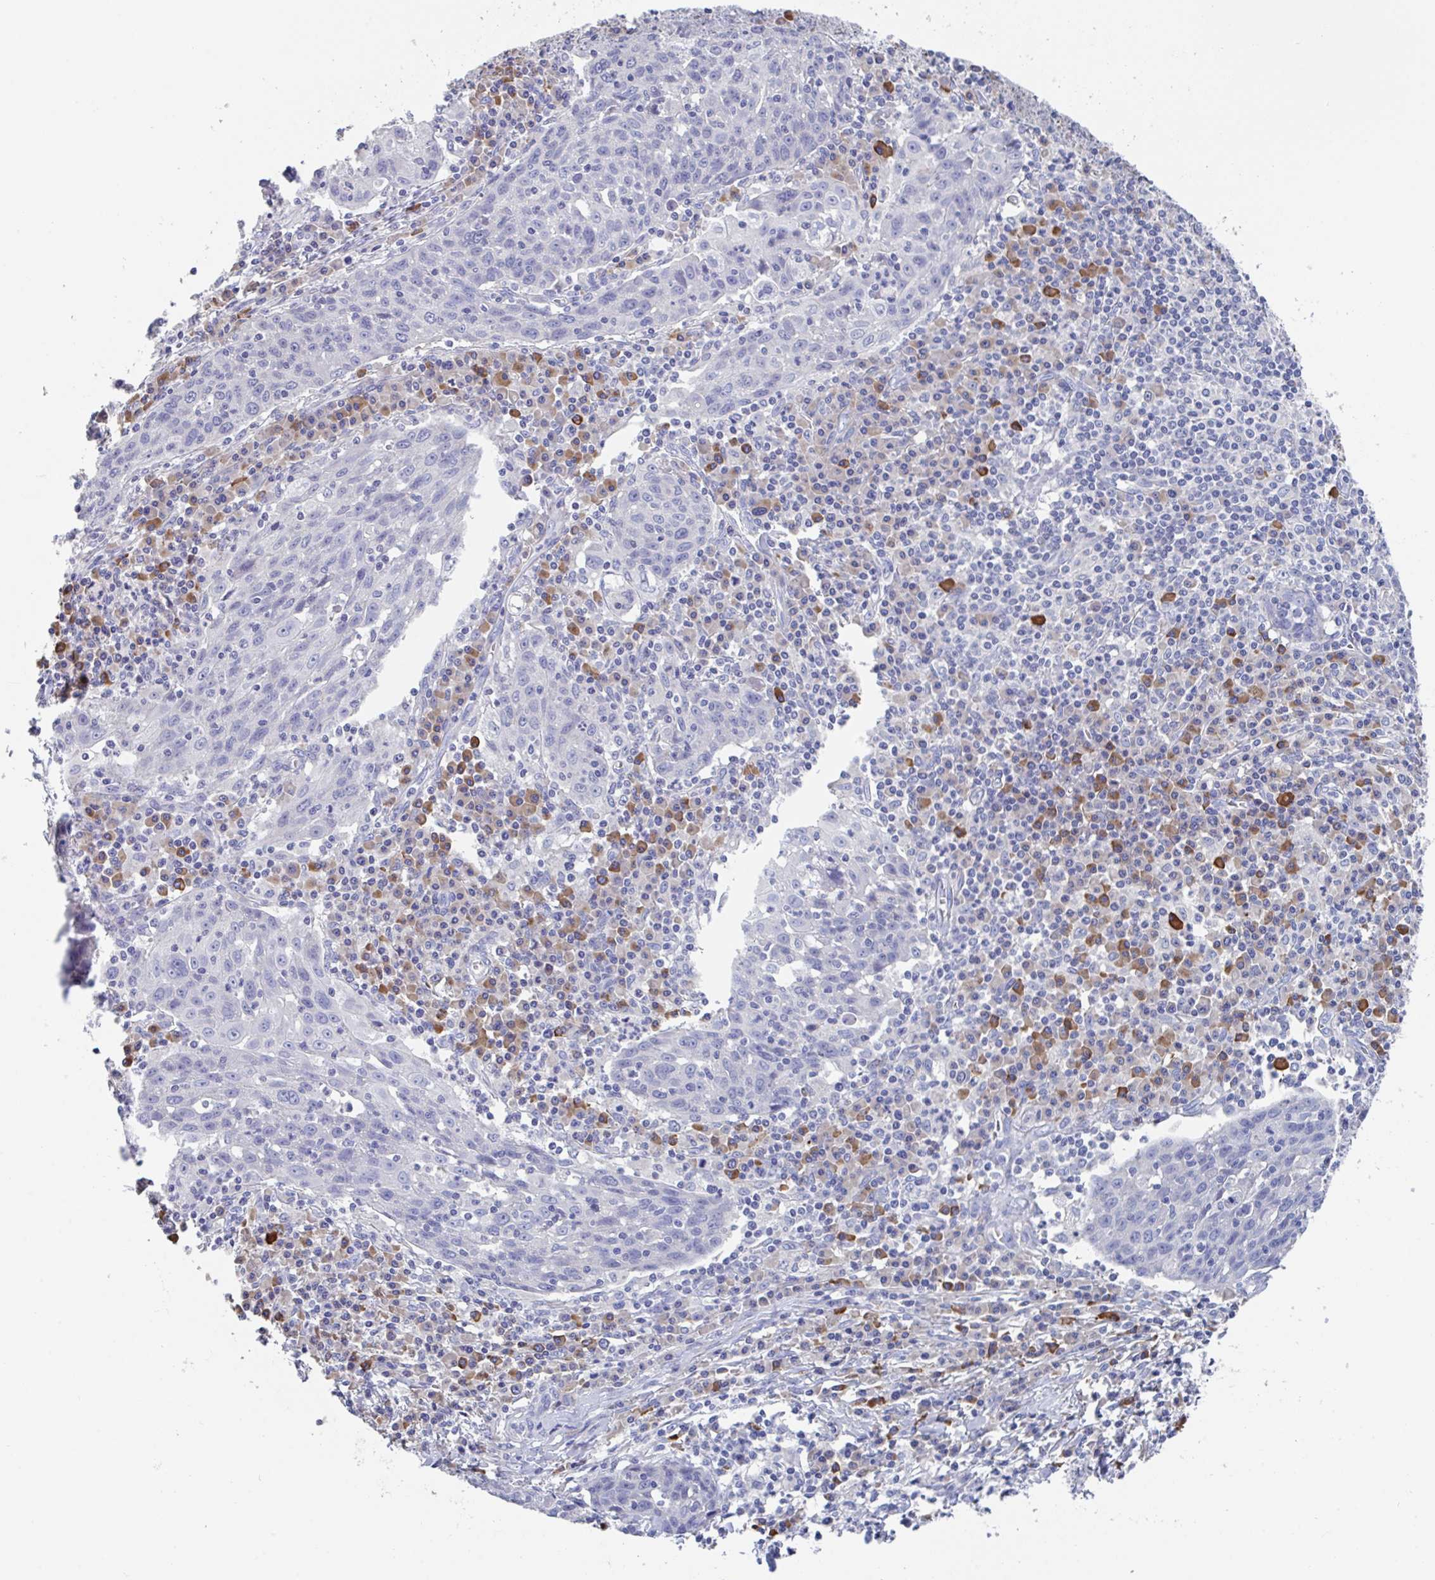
{"staining": {"intensity": "negative", "quantity": "none", "location": "none"}, "tissue": "lung cancer", "cell_type": "Tumor cells", "image_type": "cancer", "snomed": [{"axis": "morphology", "description": "Squamous cell carcinoma, NOS"}, {"axis": "morphology", "description": "Squamous cell carcinoma, metastatic, NOS"}, {"axis": "topography", "description": "Bronchus"}, {"axis": "topography", "description": "Lung"}], "caption": "Immunohistochemistry image of neoplastic tissue: human squamous cell carcinoma (lung) stained with DAB exhibits no significant protein positivity in tumor cells. (Stains: DAB immunohistochemistry with hematoxylin counter stain, Microscopy: brightfield microscopy at high magnification).", "gene": "LRRC58", "patient": {"sex": "male", "age": 62}}